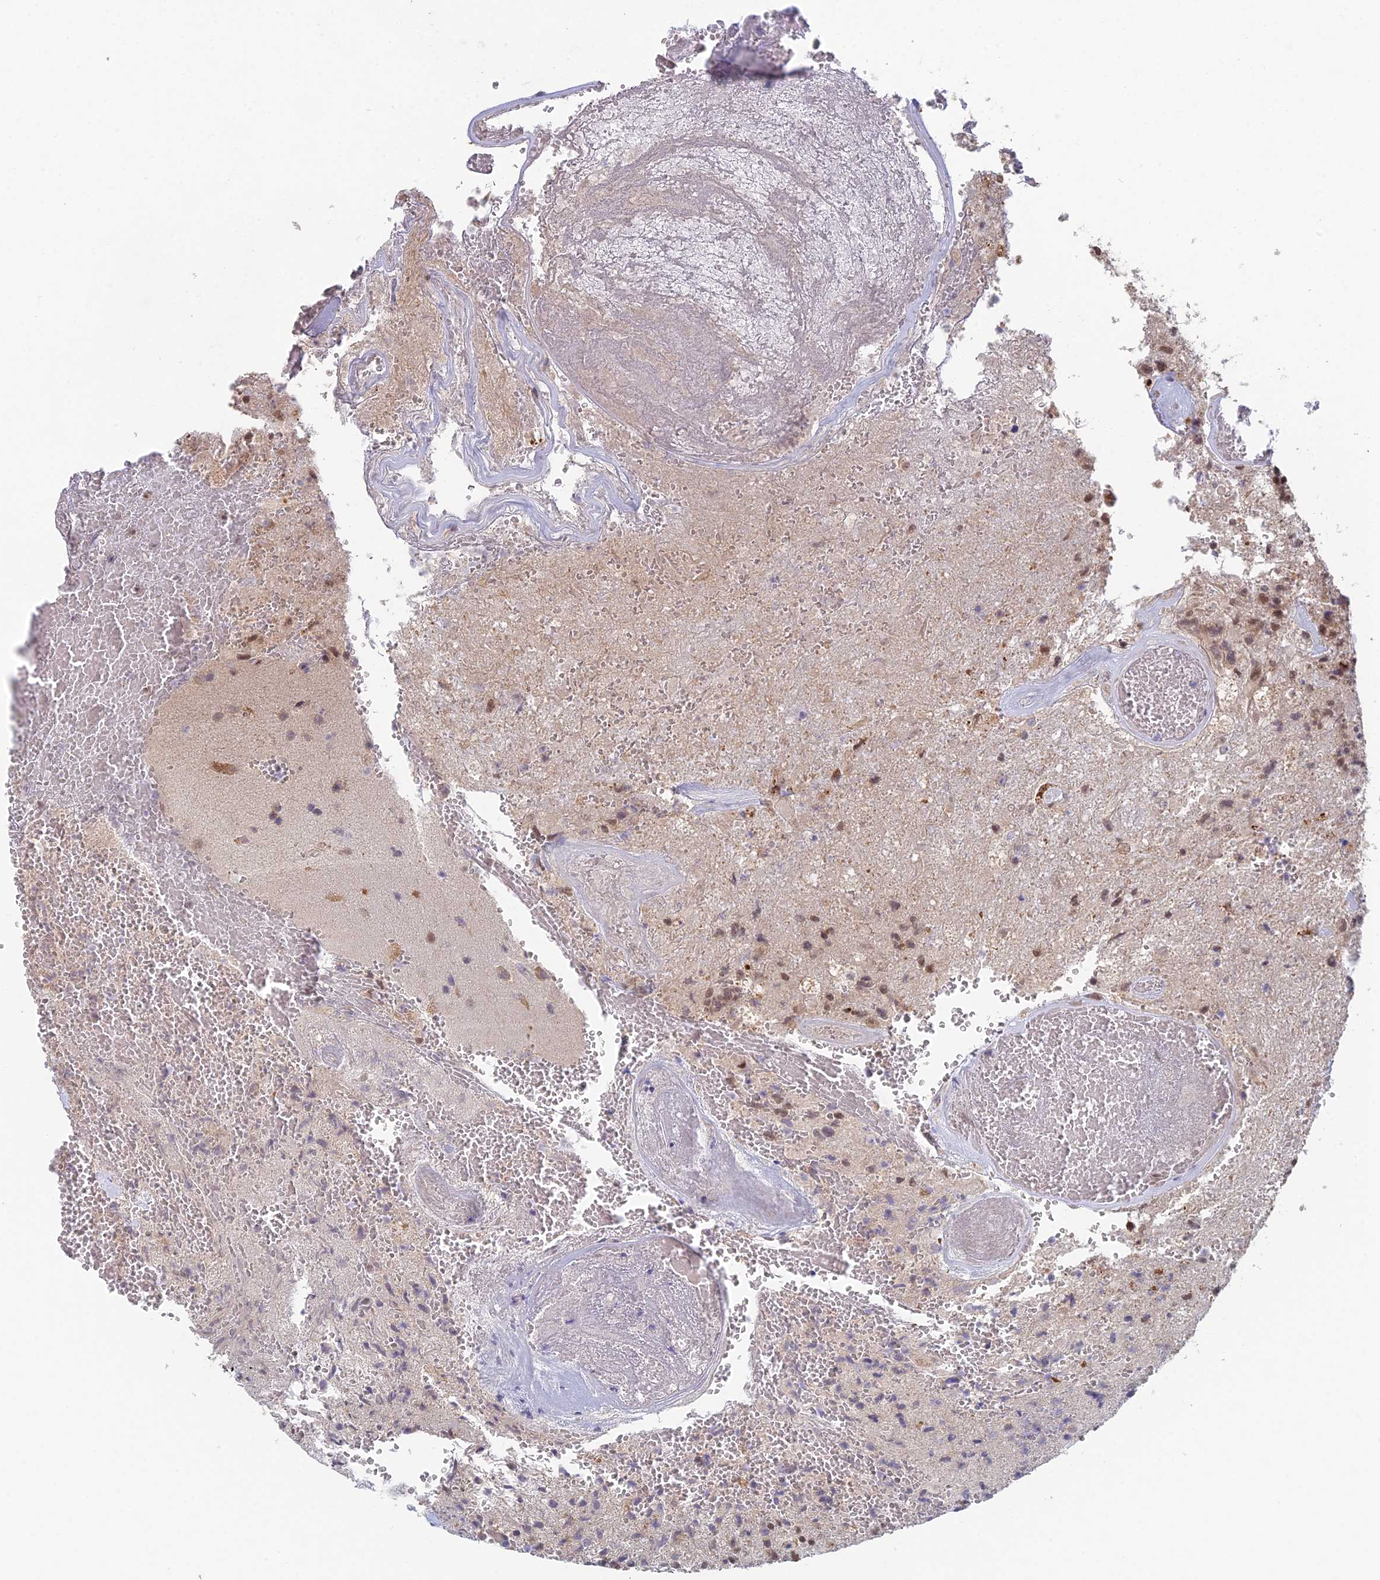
{"staining": {"intensity": "weak", "quantity": ">75%", "location": "nuclear"}, "tissue": "glioma", "cell_type": "Tumor cells", "image_type": "cancer", "snomed": [{"axis": "morphology", "description": "Glioma, malignant, High grade"}, {"axis": "topography", "description": "Brain"}], "caption": "Protein staining exhibits weak nuclear staining in approximately >75% of tumor cells in glioma.", "gene": "RANBP3", "patient": {"sex": "male", "age": 56}}